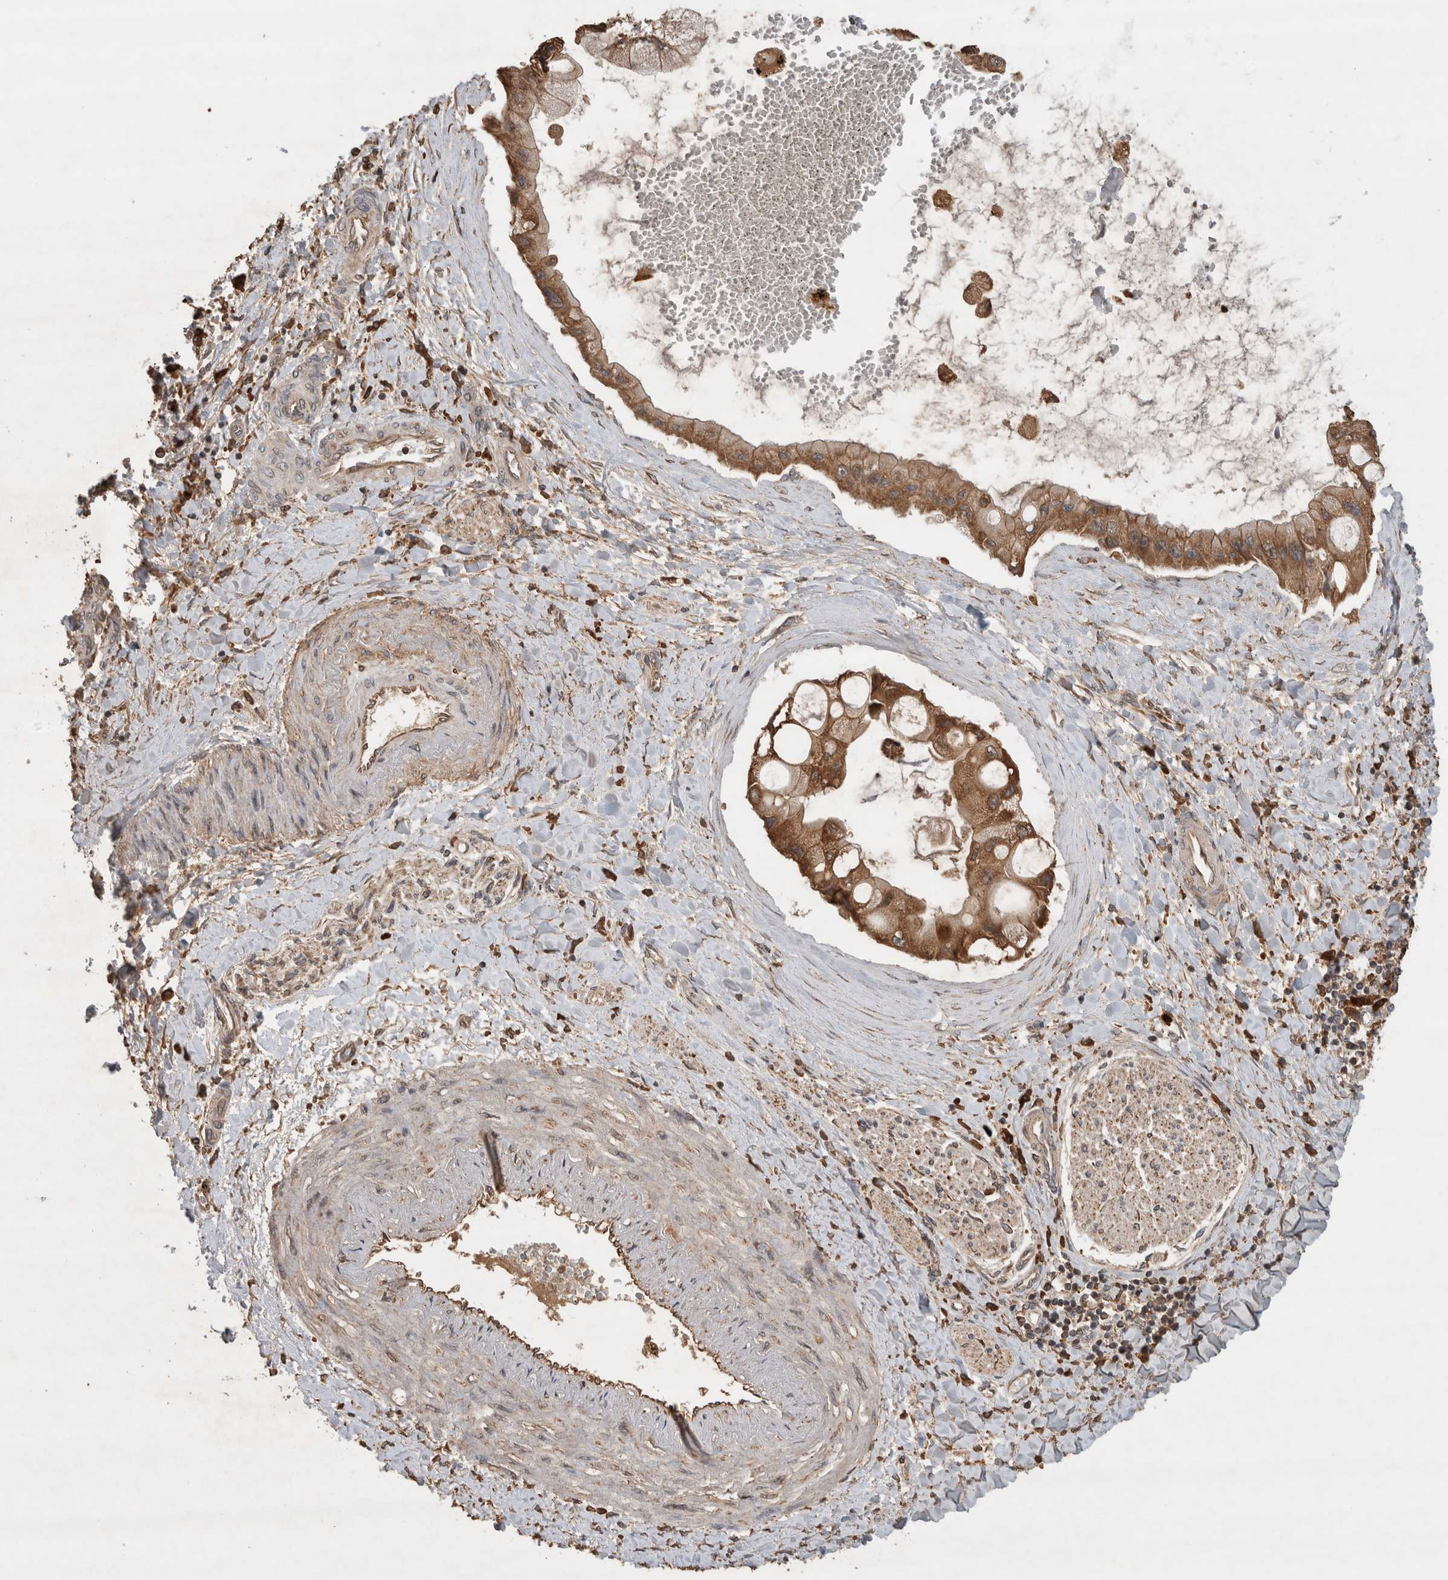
{"staining": {"intensity": "strong", "quantity": ">75%", "location": "cytoplasmic/membranous"}, "tissue": "liver cancer", "cell_type": "Tumor cells", "image_type": "cancer", "snomed": [{"axis": "morphology", "description": "Cholangiocarcinoma"}, {"axis": "topography", "description": "Liver"}], "caption": "Human liver cancer stained for a protein (brown) reveals strong cytoplasmic/membranous positive staining in about >75% of tumor cells.", "gene": "OTUD7B", "patient": {"sex": "male", "age": 50}}